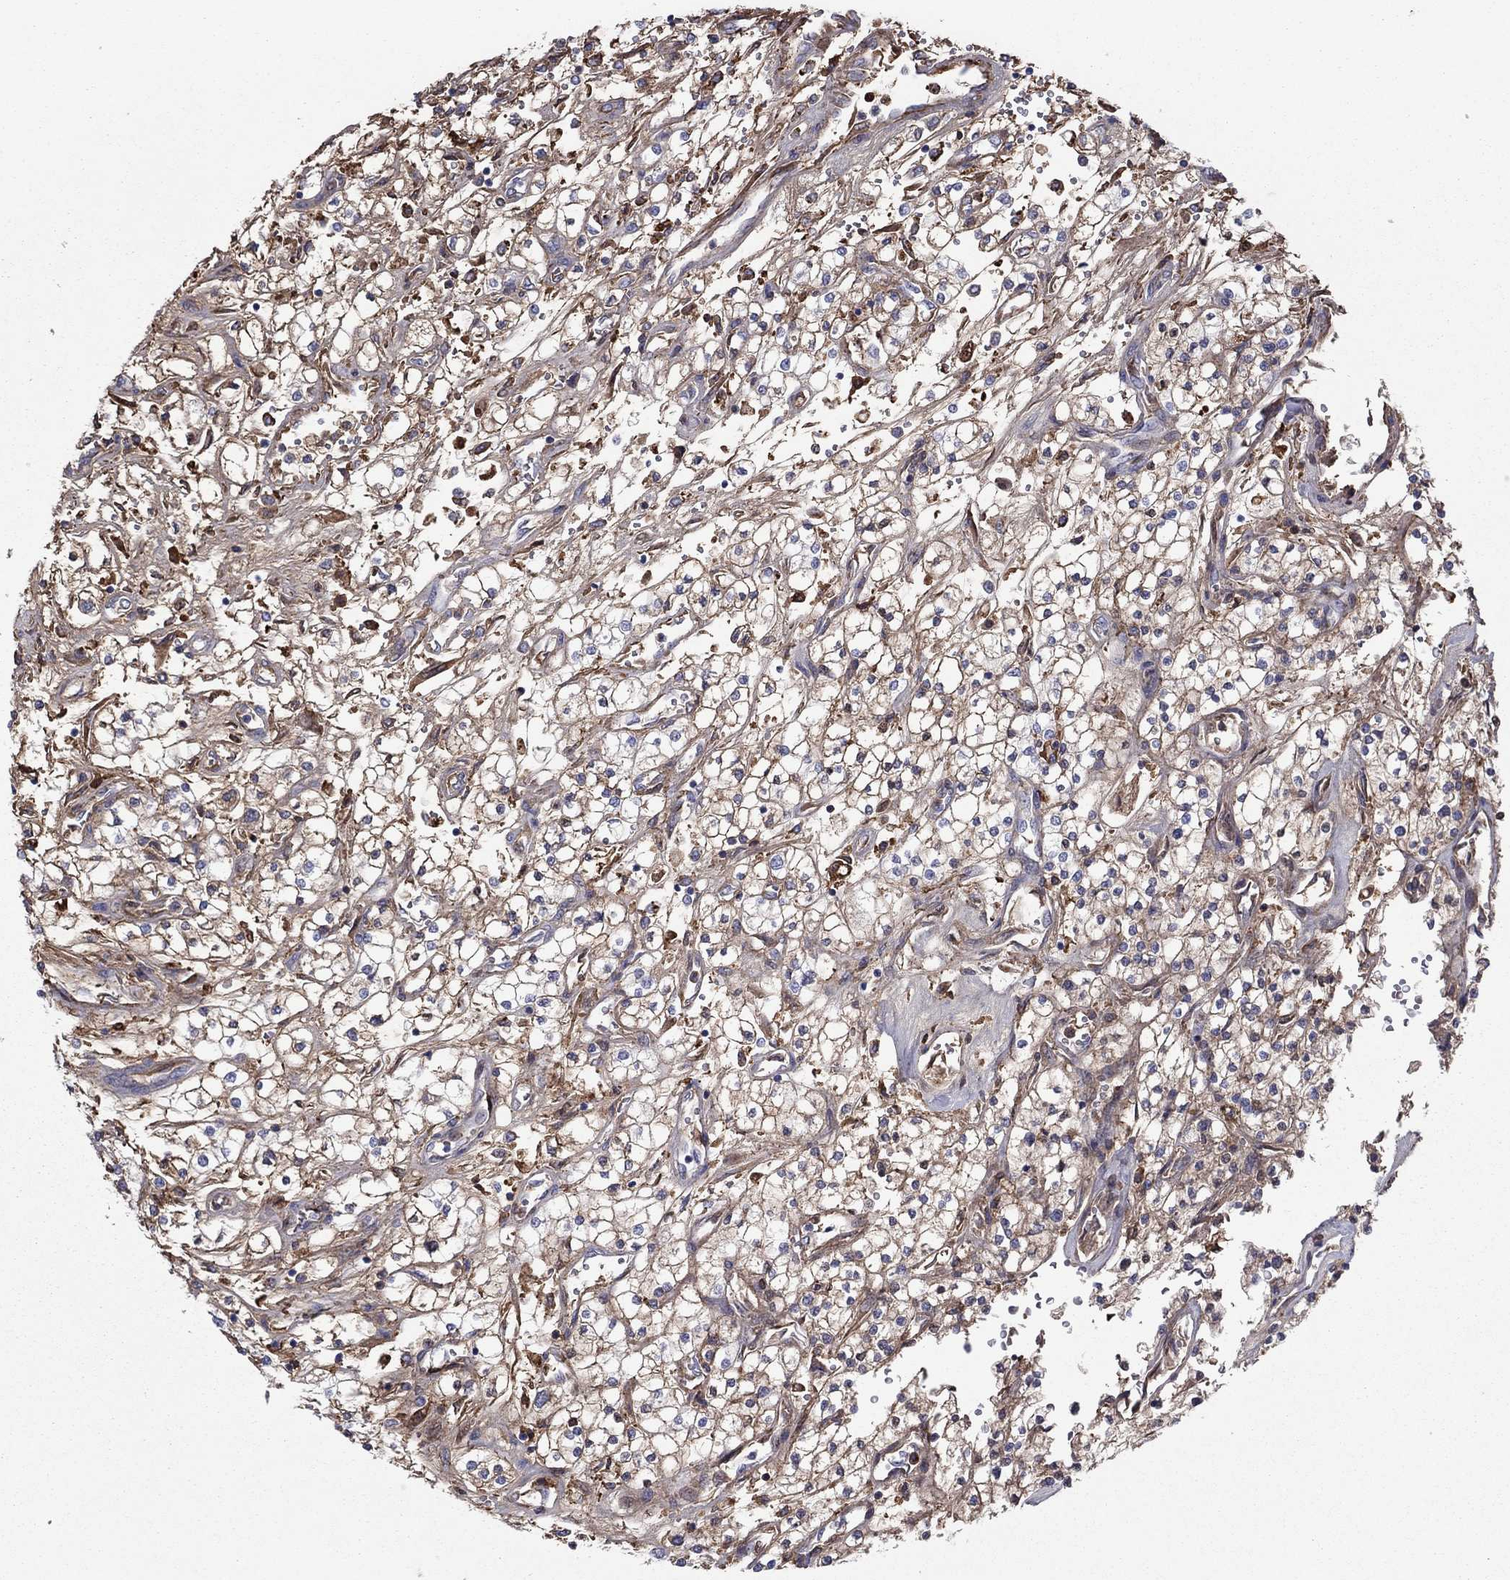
{"staining": {"intensity": "moderate", "quantity": "25%-75%", "location": "cytoplasmic/membranous,nuclear"}, "tissue": "renal cancer", "cell_type": "Tumor cells", "image_type": "cancer", "snomed": [{"axis": "morphology", "description": "Adenocarcinoma, NOS"}, {"axis": "topography", "description": "Kidney"}], "caption": "There is medium levels of moderate cytoplasmic/membranous and nuclear staining in tumor cells of renal adenocarcinoma, as demonstrated by immunohistochemical staining (brown color).", "gene": "HPX", "patient": {"sex": "male", "age": 80}}